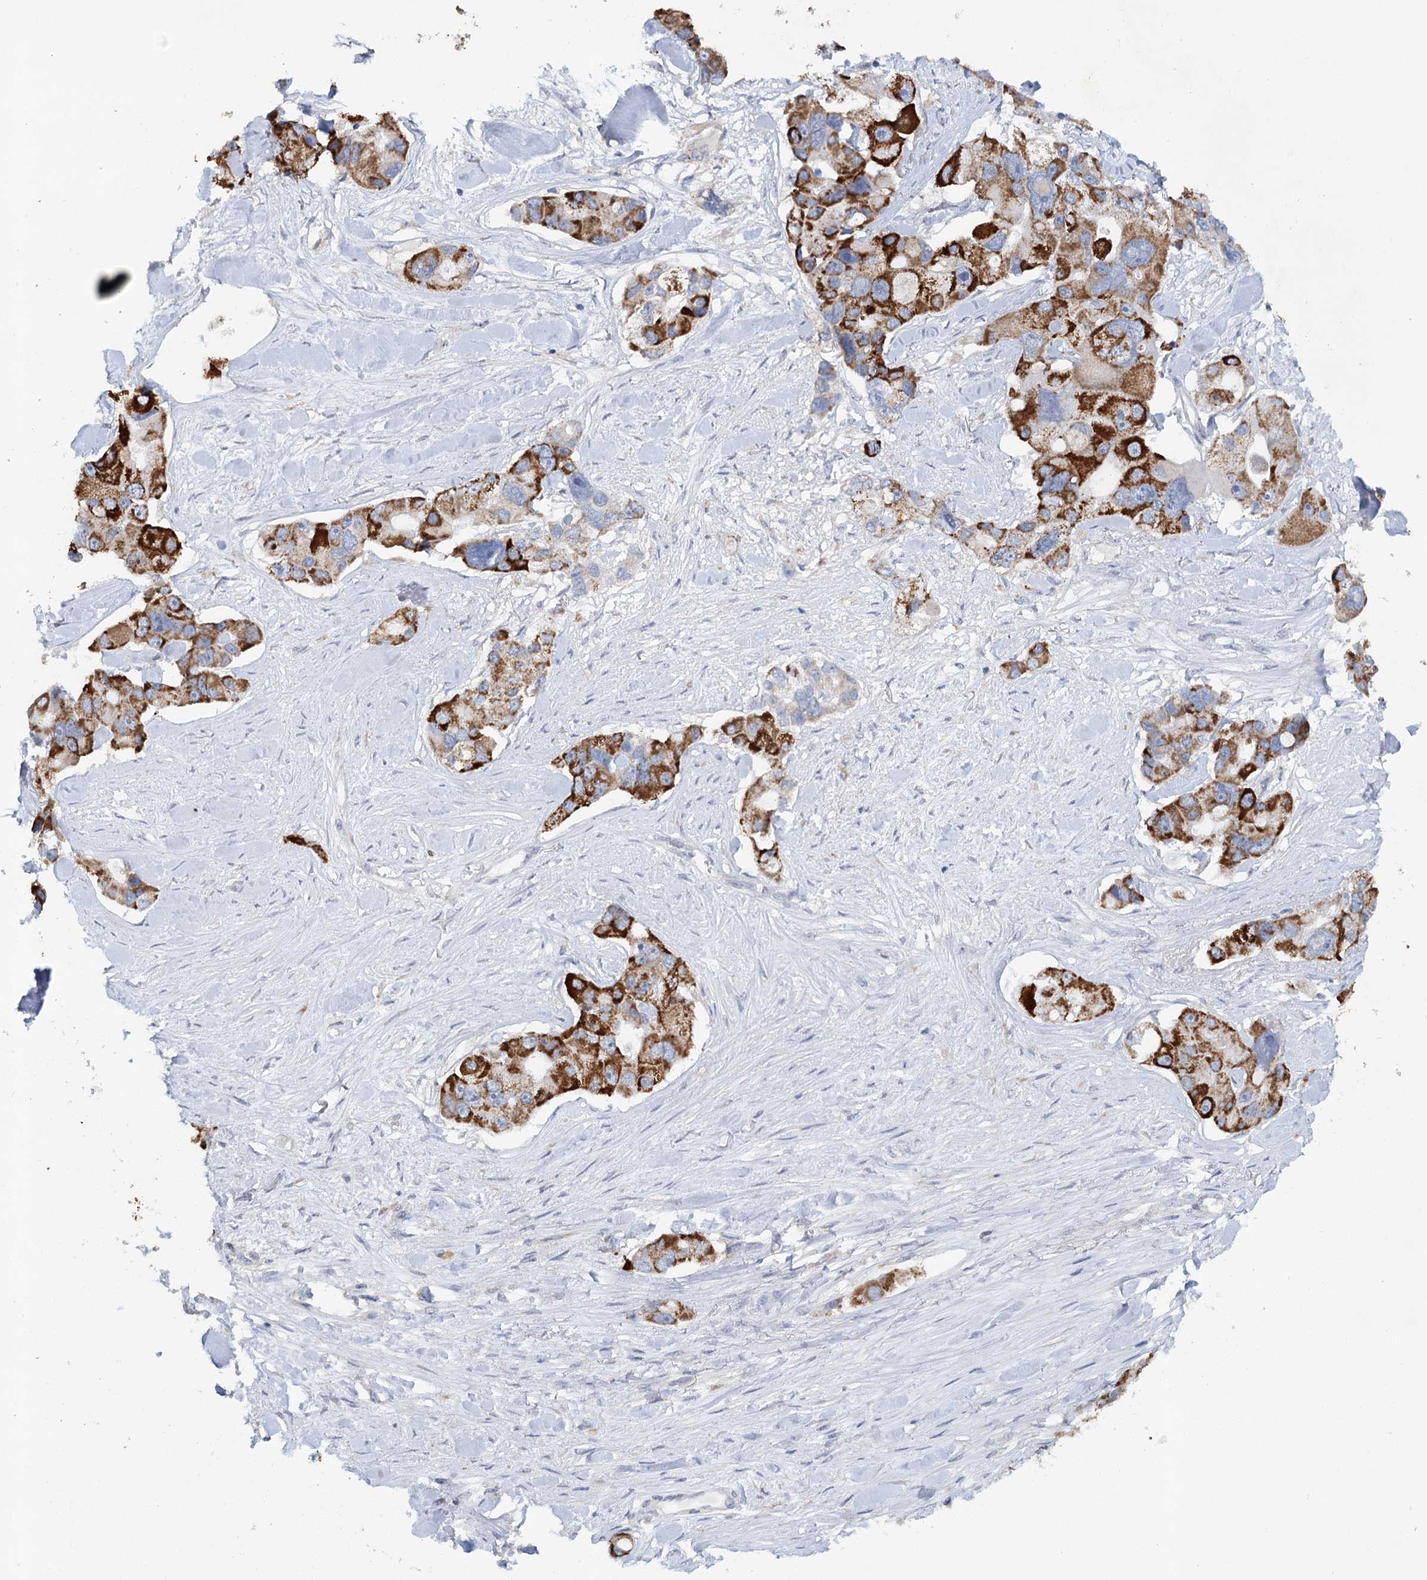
{"staining": {"intensity": "strong", "quantity": ">75%", "location": "cytoplasmic/membranous"}, "tissue": "lung cancer", "cell_type": "Tumor cells", "image_type": "cancer", "snomed": [{"axis": "morphology", "description": "Adenocarcinoma, NOS"}, {"axis": "topography", "description": "Lung"}], "caption": "Brown immunohistochemical staining in lung cancer exhibits strong cytoplasmic/membranous positivity in about >75% of tumor cells. (DAB (3,3'-diaminobenzidine) IHC, brown staining for protein, blue staining for nuclei).", "gene": "ALDH3B1", "patient": {"sex": "female", "age": 54}}